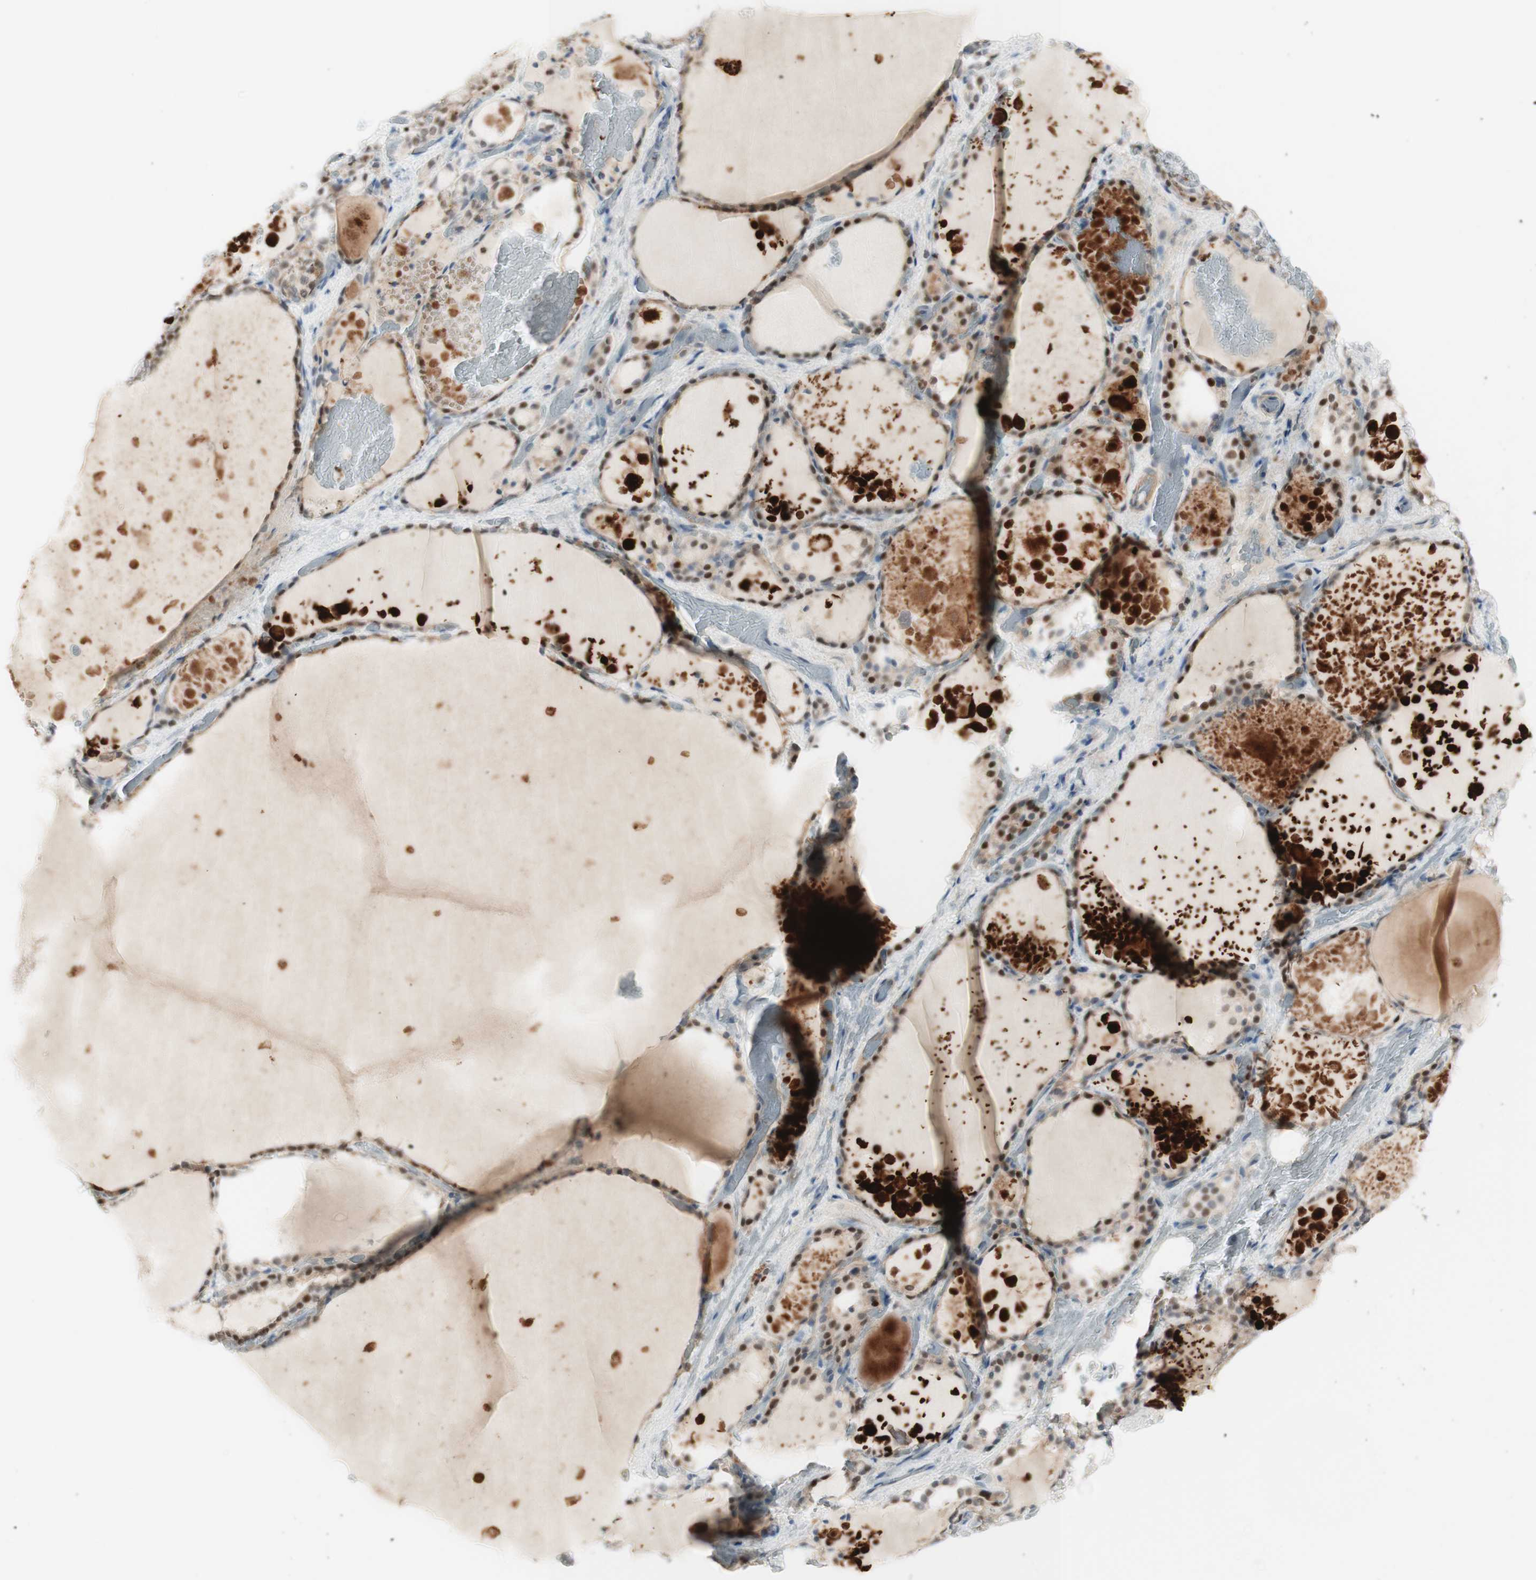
{"staining": {"intensity": "moderate", "quantity": ">75%", "location": "cytoplasmic/membranous,nuclear"}, "tissue": "thyroid gland", "cell_type": "Glandular cells", "image_type": "normal", "snomed": [{"axis": "morphology", "description": "Normal tissue, NOS"}, {"axis": "topography", "description": "Thyroid gland"}], "caption": "Glandular cells display moderate cytoplasmic/membranous,nuclear staining in about >75% of cells in unremarkable thyroid gland. Nuclei are stained in blue.", "gene": "RFNG", "patient": {"sex": "male", "age": 61}}